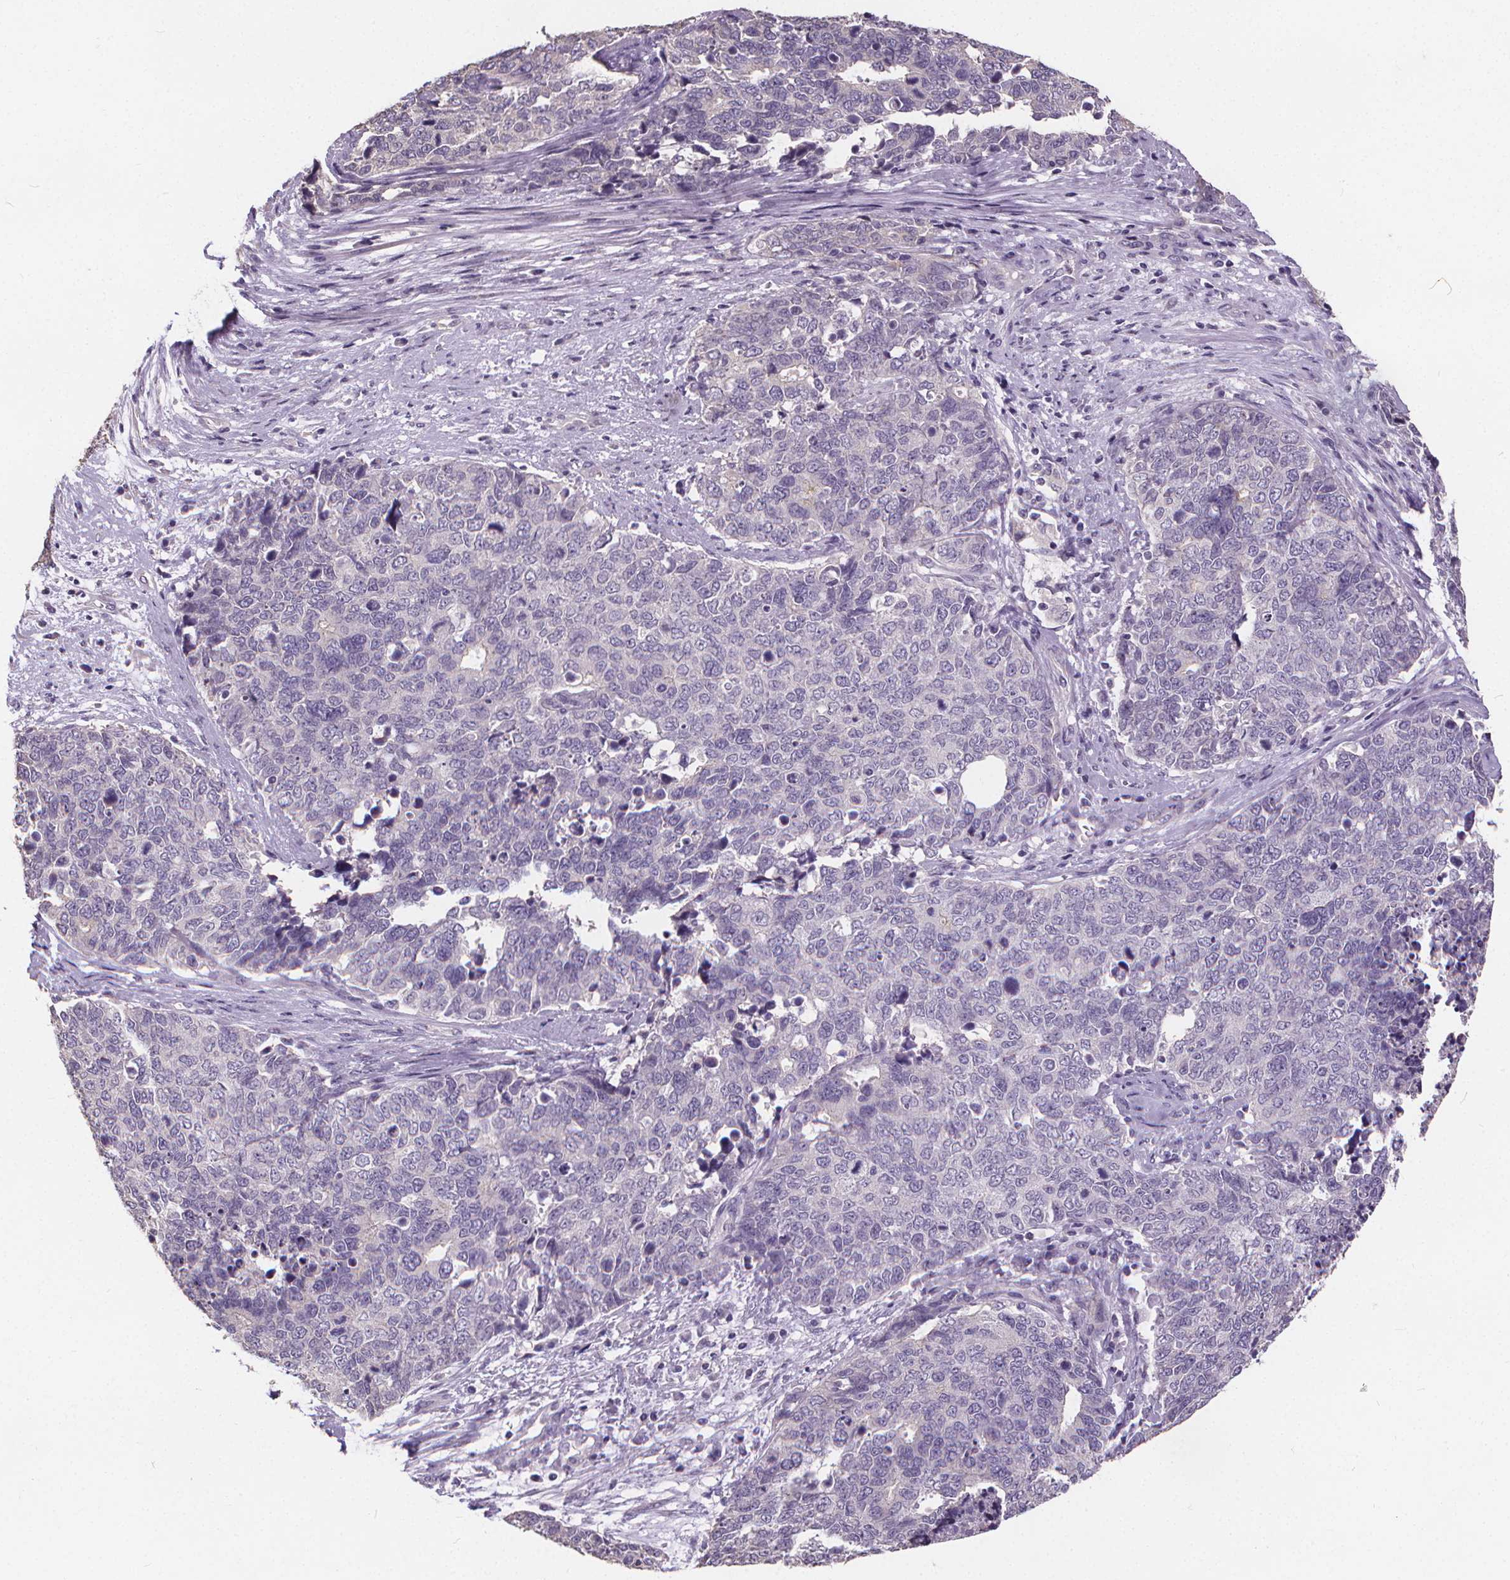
{"staining": {"intensity": "negative", "quantity": "none", "location": "none"}, "tissue": "cervical cancer", "cell_type": "Tumor cells", "image_type": "cancer", "snomed": [{"axis": "morphology", "description": "Adenocarcinoma, NOS"}, {"axis": "topography", "description": "Cervix"}], "caption": "Tumor cells are negative for protein expression in human cervical cancer (adenocarcinoma).", "gene": "ATP6V1D", "patient": {"sex": "female", "age": 63}}